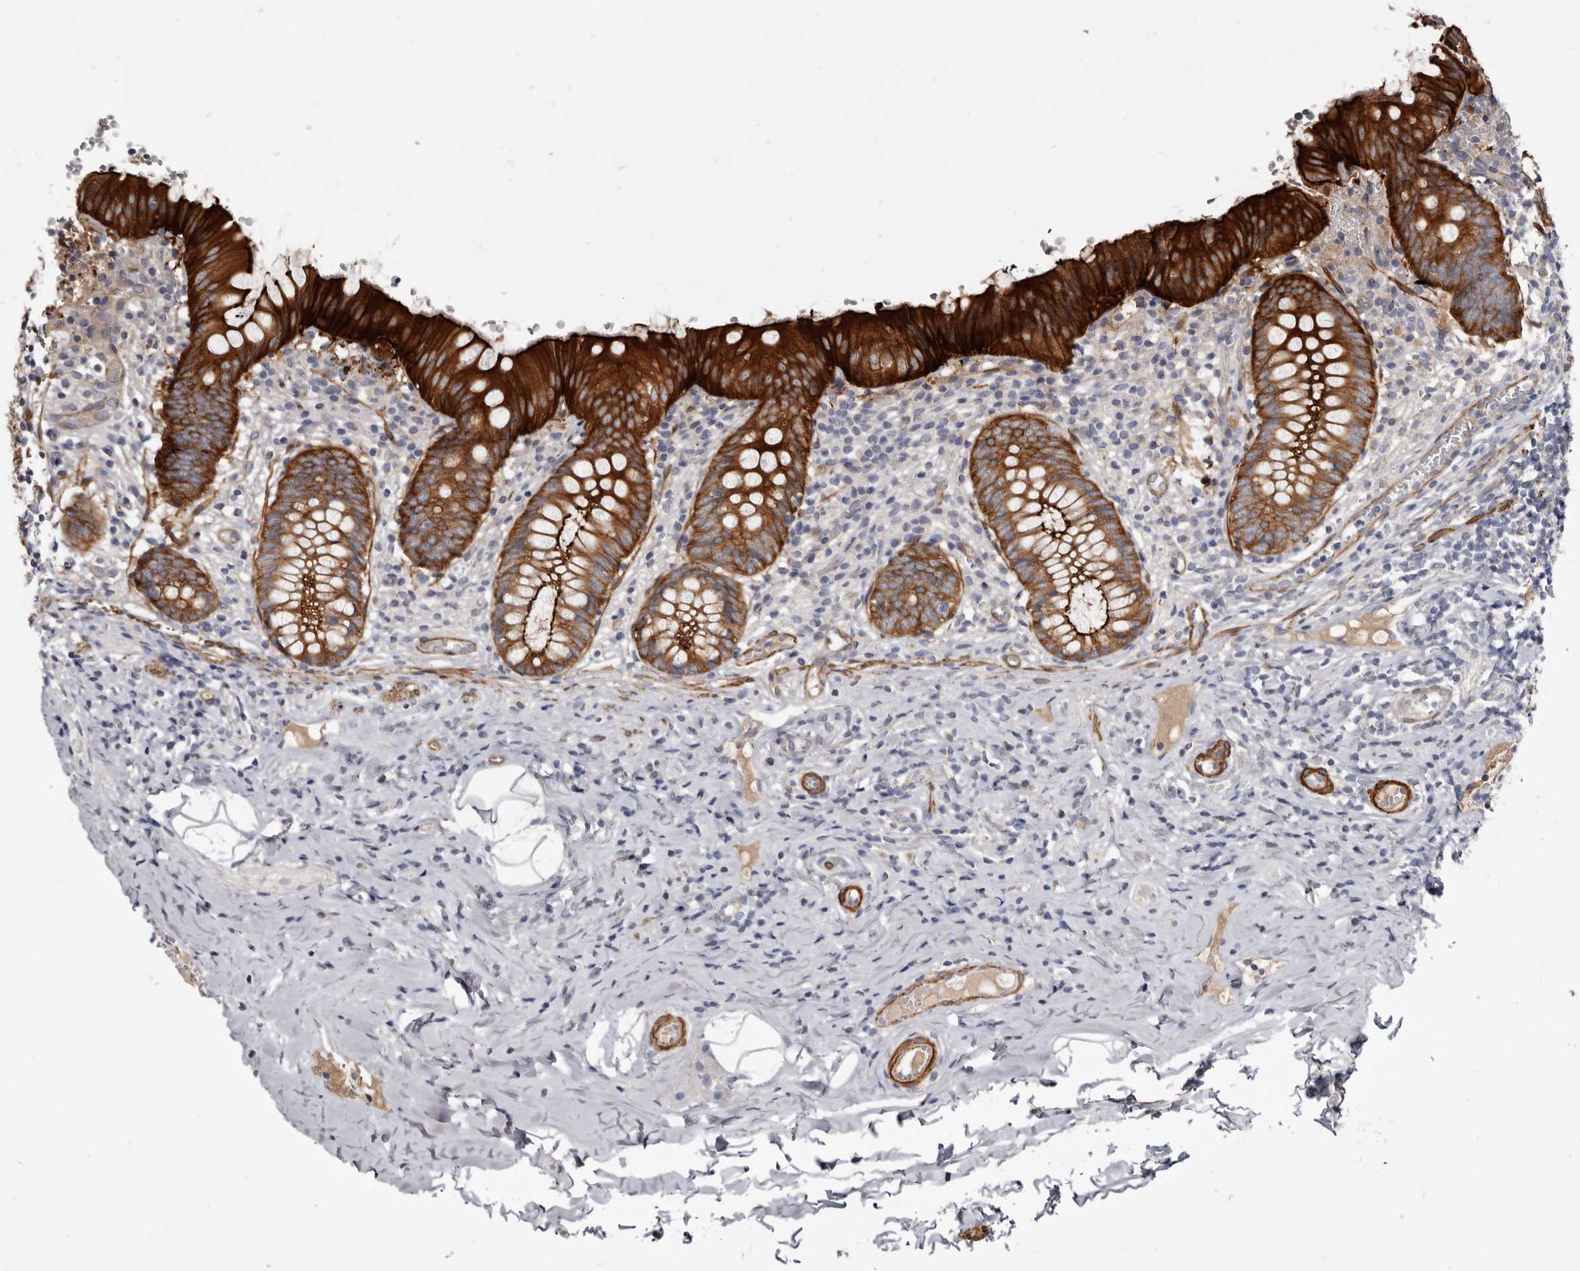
{"staining": {"intensity": "strong", "quantity": ">75%", "location": "cytoplasmic/membranous"}, "tissue": "appendix", "cell_type": "Glandular cells", "image_type": "normal", "snomed": [{"axis": "morphology", "description": "Normal tissue, NOS"}, {"axis": "topography", "description": "Appendix"}], "caption": "A micrograph of appendix stained for a protein demonstrates strong cytoplasmic/membranous brown staining in glandular cells.", "gene": "CGN", "patient": {"sex": "male", "age": 8}}